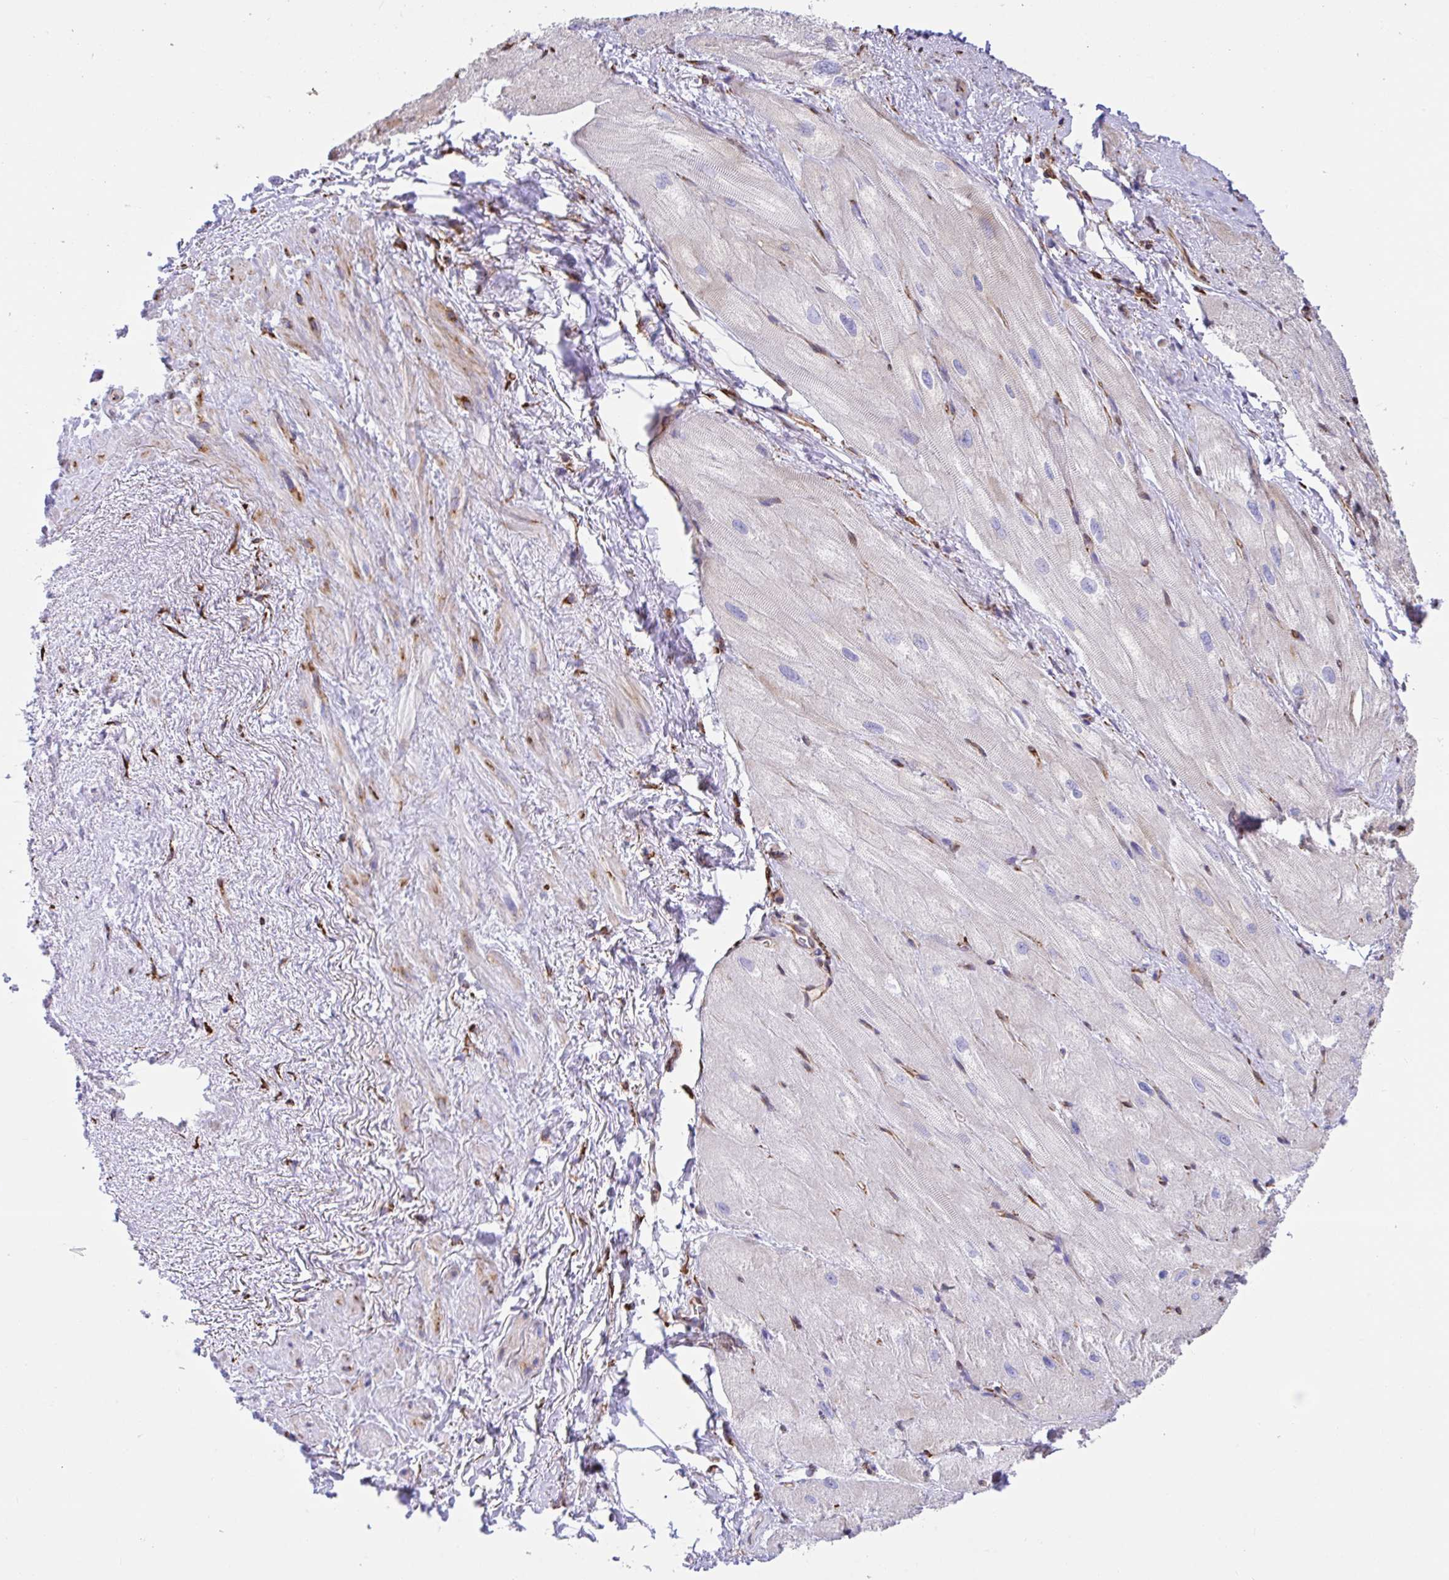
{"staining": {"intensity": "negative", "quantity": "none", "location": "none"}, "tissue": "heart muscle", "cell_type": "Cardiomyocytes", "image_type": "normal", "snomed": [{"axis": "morphology", "description": "Normal tissue, NOS"}, {"axis": "topography", "description": "Heart"}], "caption": "The histopathology image demonstrates no significant positivity in cardiomyocytes of heart muscle. (Stains: DAB (3,3'-diaminobenzidine) IHC with hematoxylin counter stain, Microscopy: brightfield microscopy at high magnification).", "gene": "CLGN", "patient": {"sex": "male", "age": 62}}